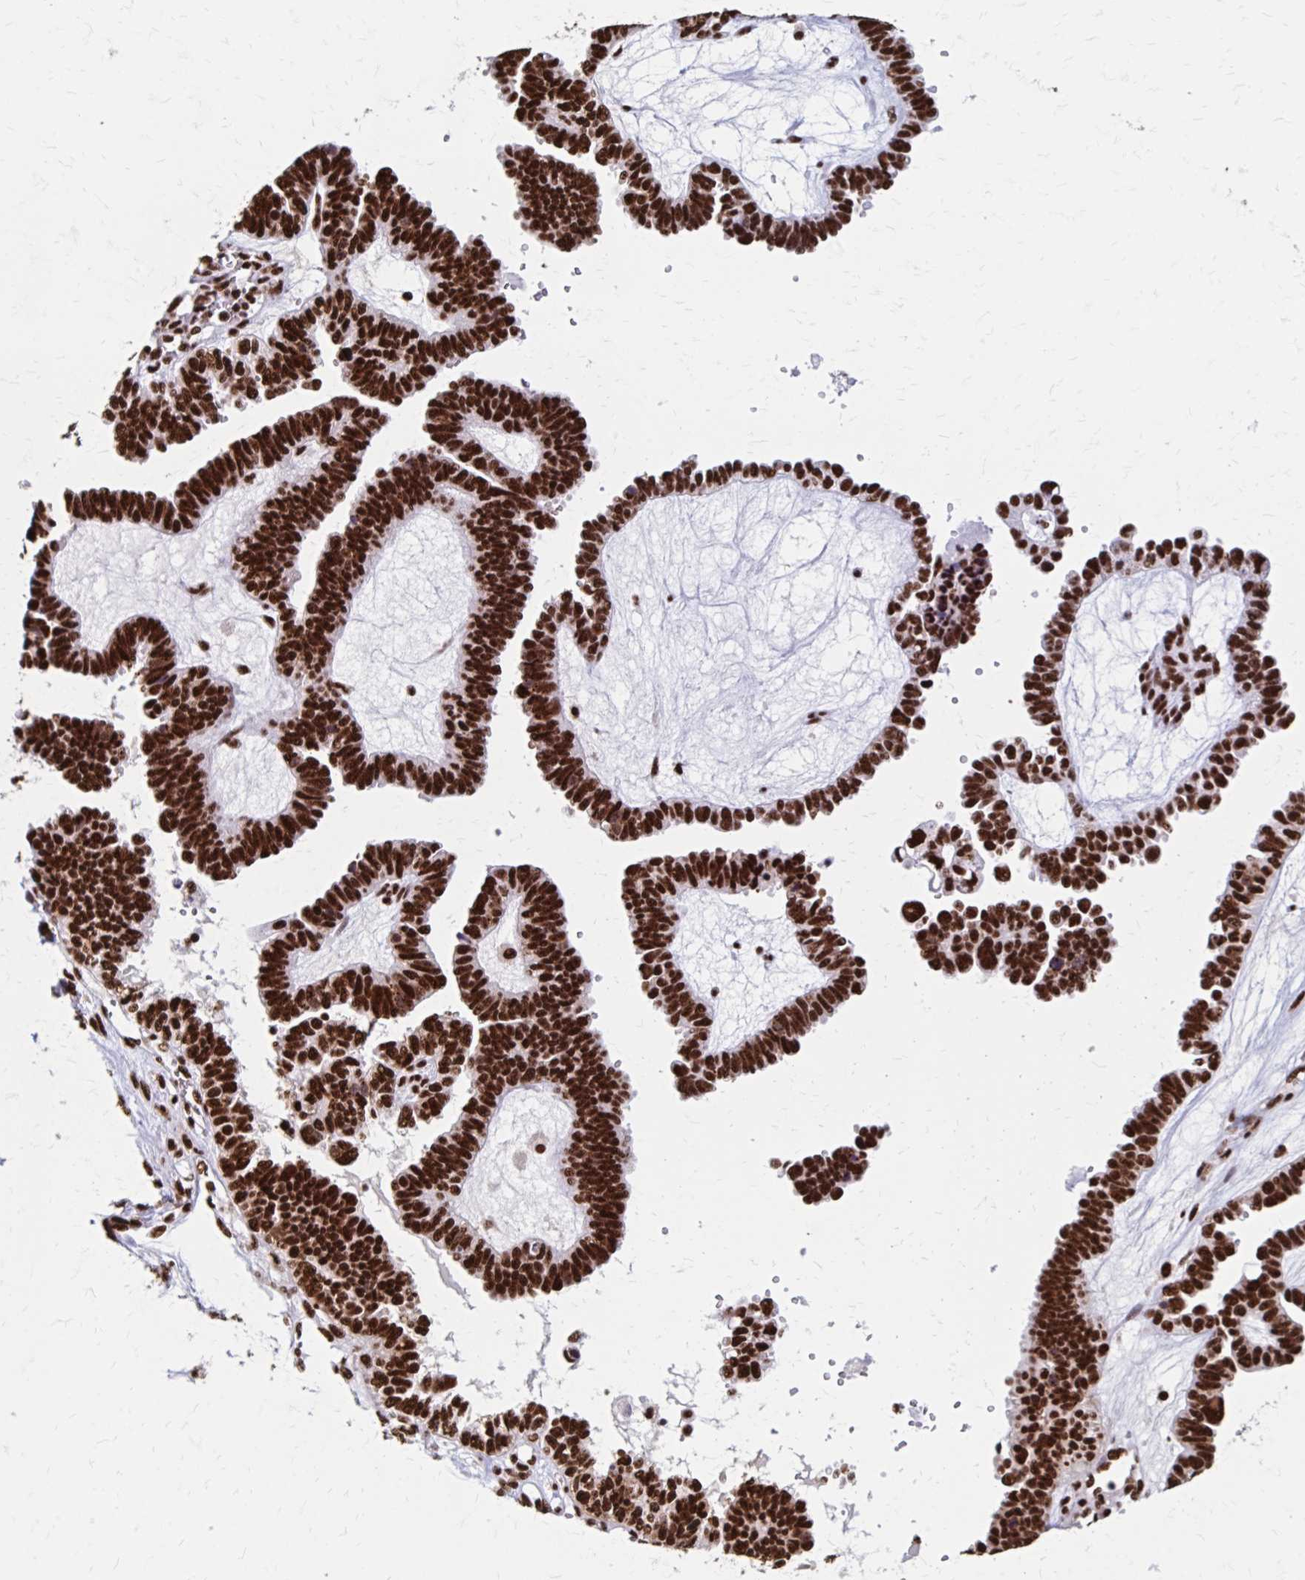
{"staining": {"intensity": "strong", "quantity": ">75%", "location": "nuclear"}, "tissue": "ovarian cancer", "cell_type": "Tumor cells", "image_type": "cancer", "snomed": [{"axis": "morphology", "description": "Cystadenocarcinoma, serous, NOS"}, {"axis": "topography", "description": "Ovary"}], "caption": "Human ovarian cancer stained for a protein (brown) demonstrates strong nuclear positive positivity in about >75% of tumor cells.", "gene": "CNKSR3", "patient": {"sex": "female", "age": 51}}